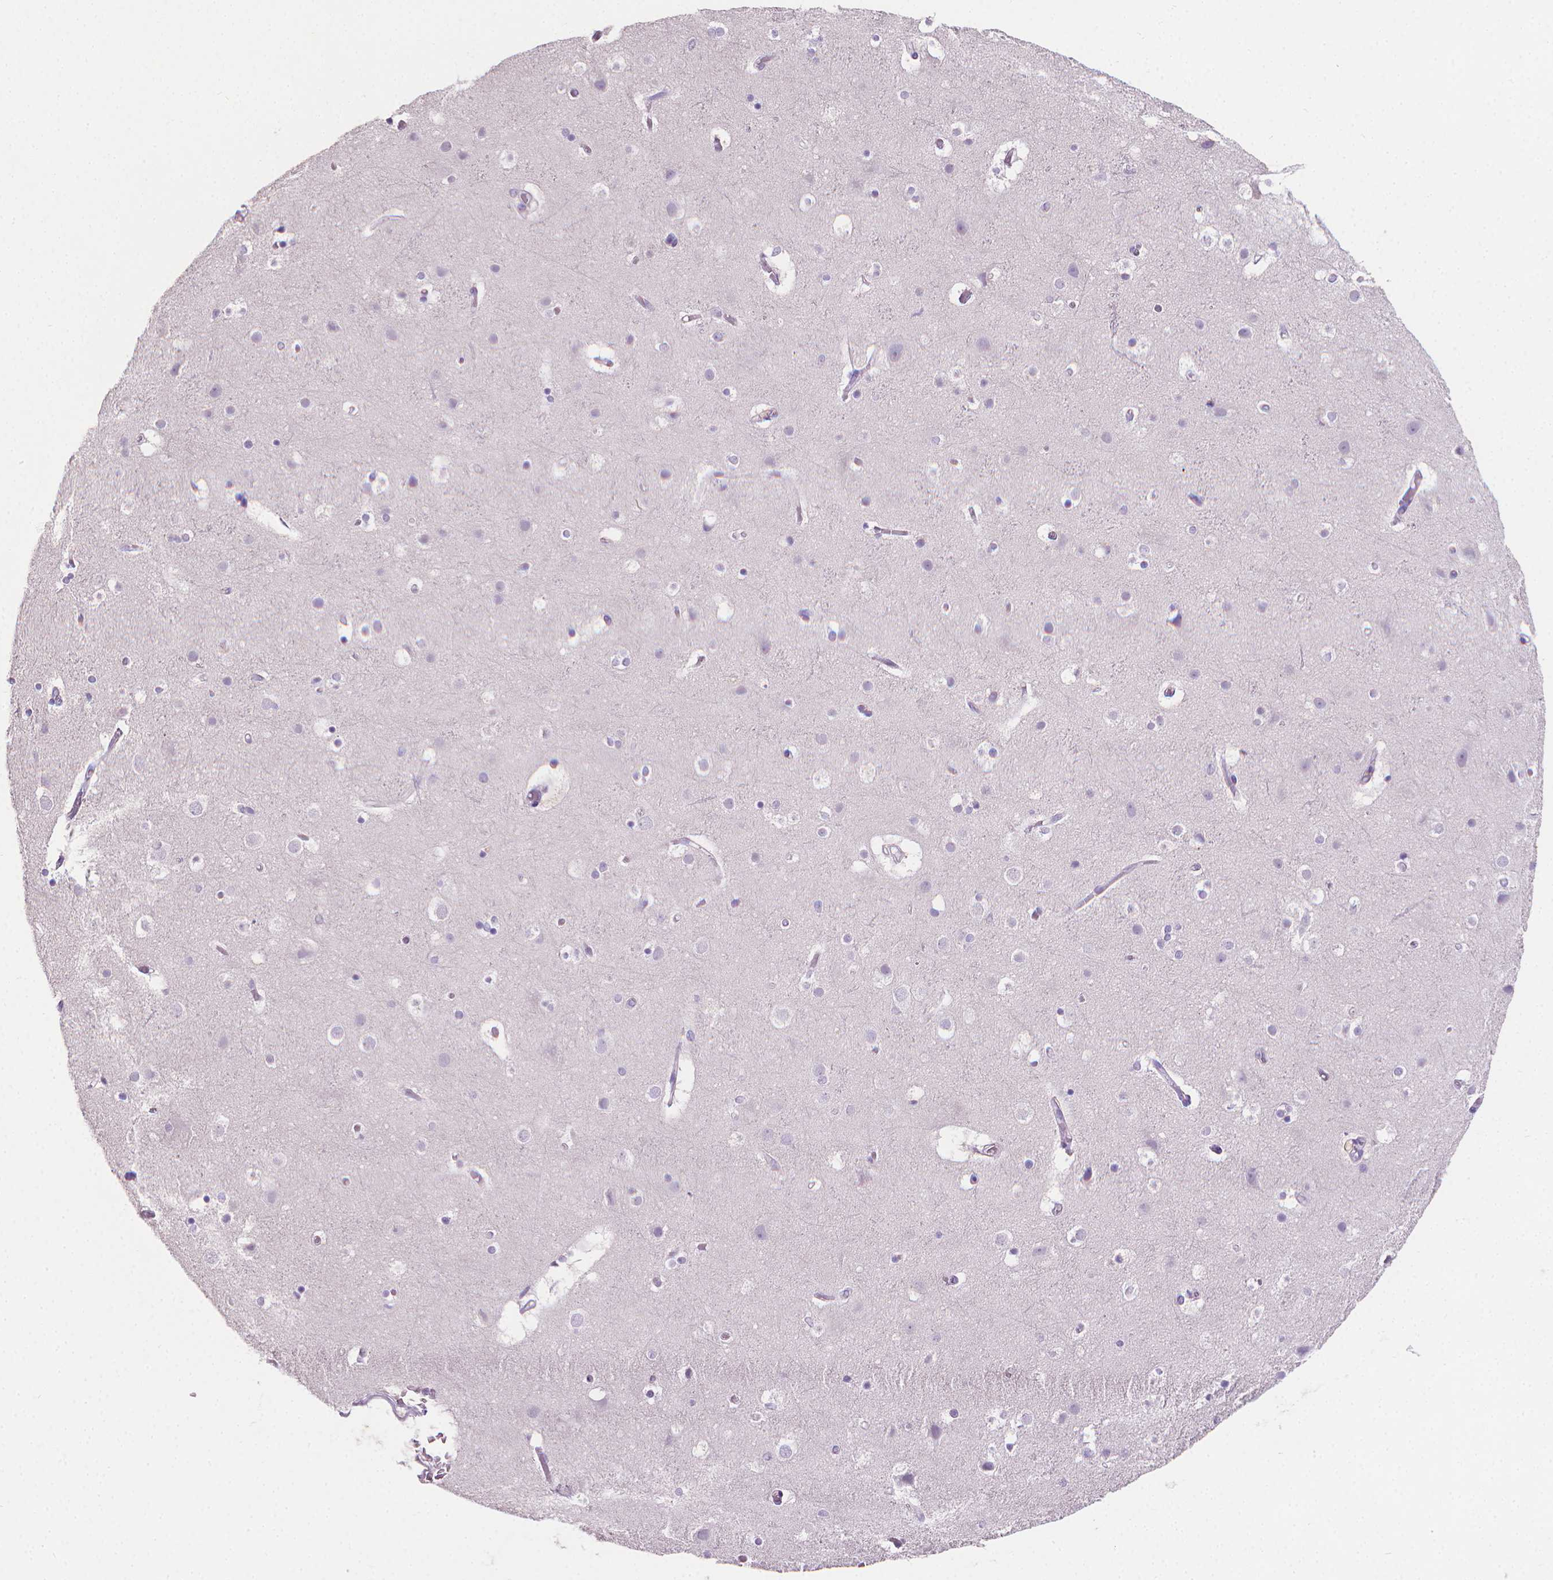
{"staining": {"intensity": "negative", "quantity": "none", "location": "none"}, "tissue": "cerebral cortex", "cell_type": "Endothelial cells", "image_type": "normal", "snomed": [{"axis": "morphology", "description": "Normal tissue, NOS"}, {"axis": "topography", "description": "Cerebral cortex"}], "caption": "IHC photomicrograph of benign human cerebral cortex stained for a protein (brown), which exhibits no positivity in endothelial cells.", "gene": "TNNI2", "patient": {"sex": "female", "age": 52}}